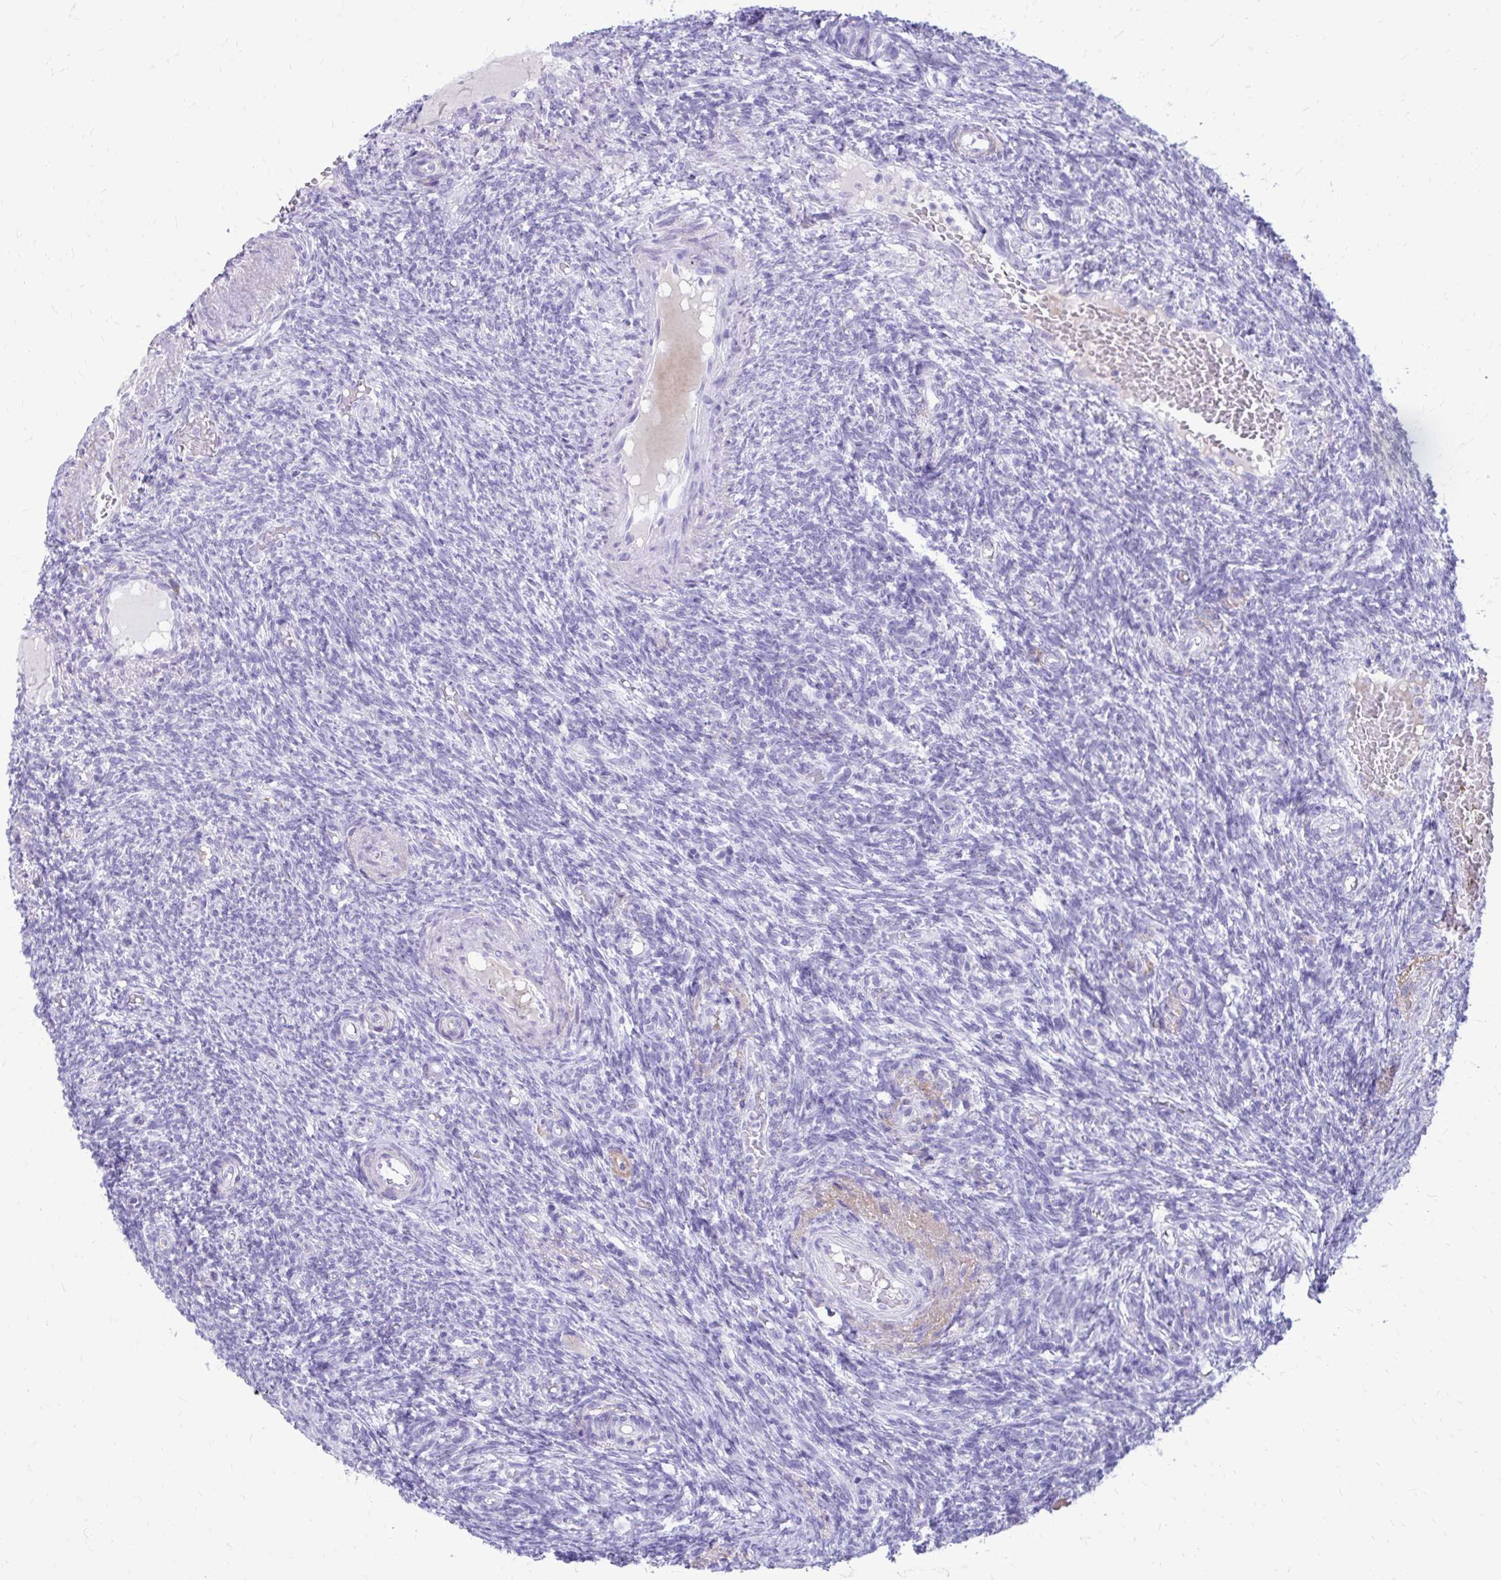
{"staining": {"intensity": "negative", "quantity": "none", "location": "none"}, "tissue": "ovary", "cell_type": "Follicle cells", "image_type": "normal", "snomed": [{"axis": "morphology", "description": "Normal tissue, NOS"}, {"axis": "topography", "description": "Ovary"}], "caption": "This is a micrograph of immunohistochemistry (IHC) staining of benign ovary, which shows no staining in follicle cells. Brightfield microscopy of immunohistochemistry stained with DAB (brown) and hematoxylin (blue), captured at high magnification.", "gene": "SATL1", "patient": {"sex": "female", "age": 39}}